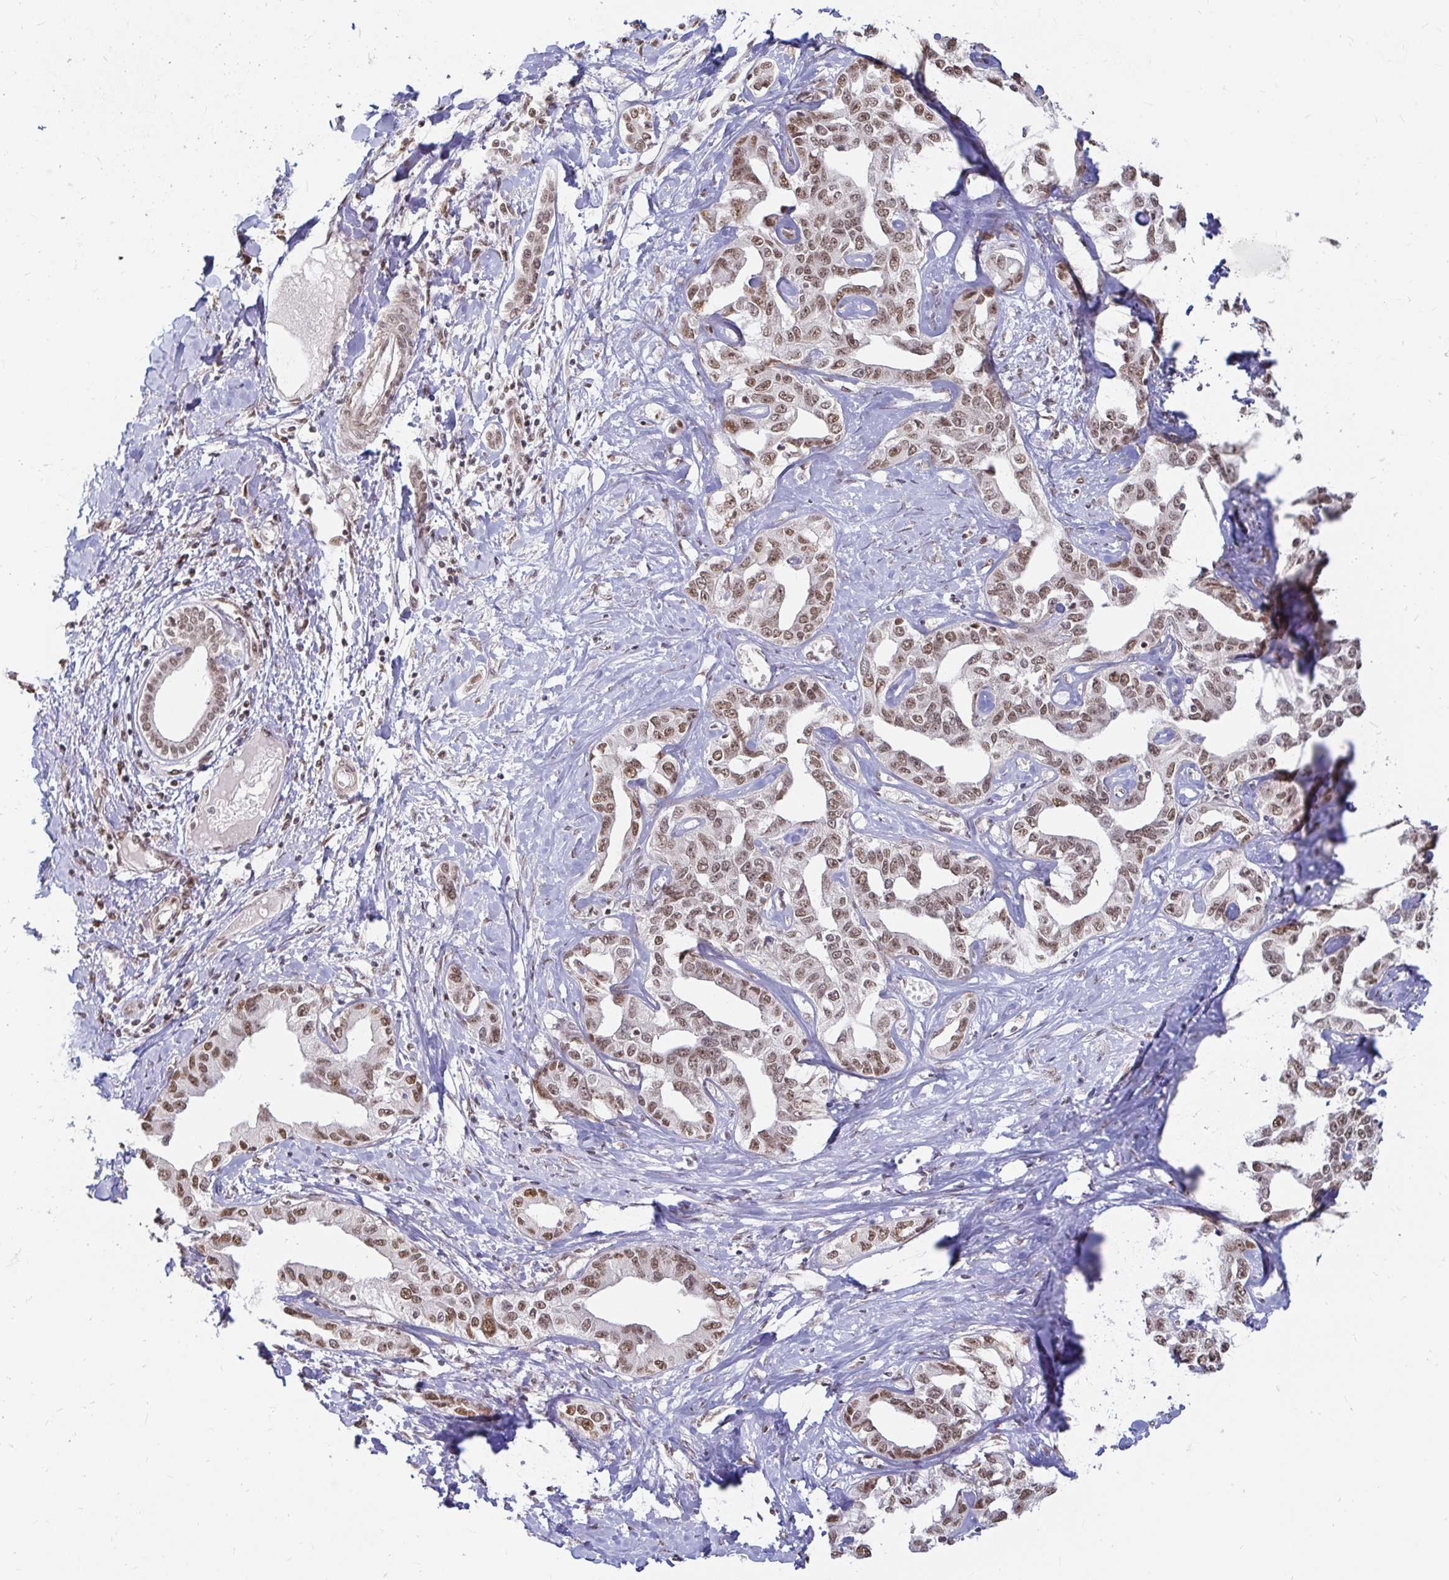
{"staining": {"intensity": "moderate", "quantity": ">75%", "location": "nuclear"}, "tissue": "liver cancer", "cell_type": "Tumor cells", "image_type": "cancer", "snomed": [{"axis": "morphology", "description": "Cholangiocarcinoma"}, {"axis": "topography", "description": "Liver"}], "caption": "Approximately >75% of tumor cells in human liver cancer (cholangiocarcinoma) reveal moderate nuclear protein expression as visualized by brown immunohistochemical staining.", "gene": "HNRNPU", "patient": {"sex": "male", "age": 59}}